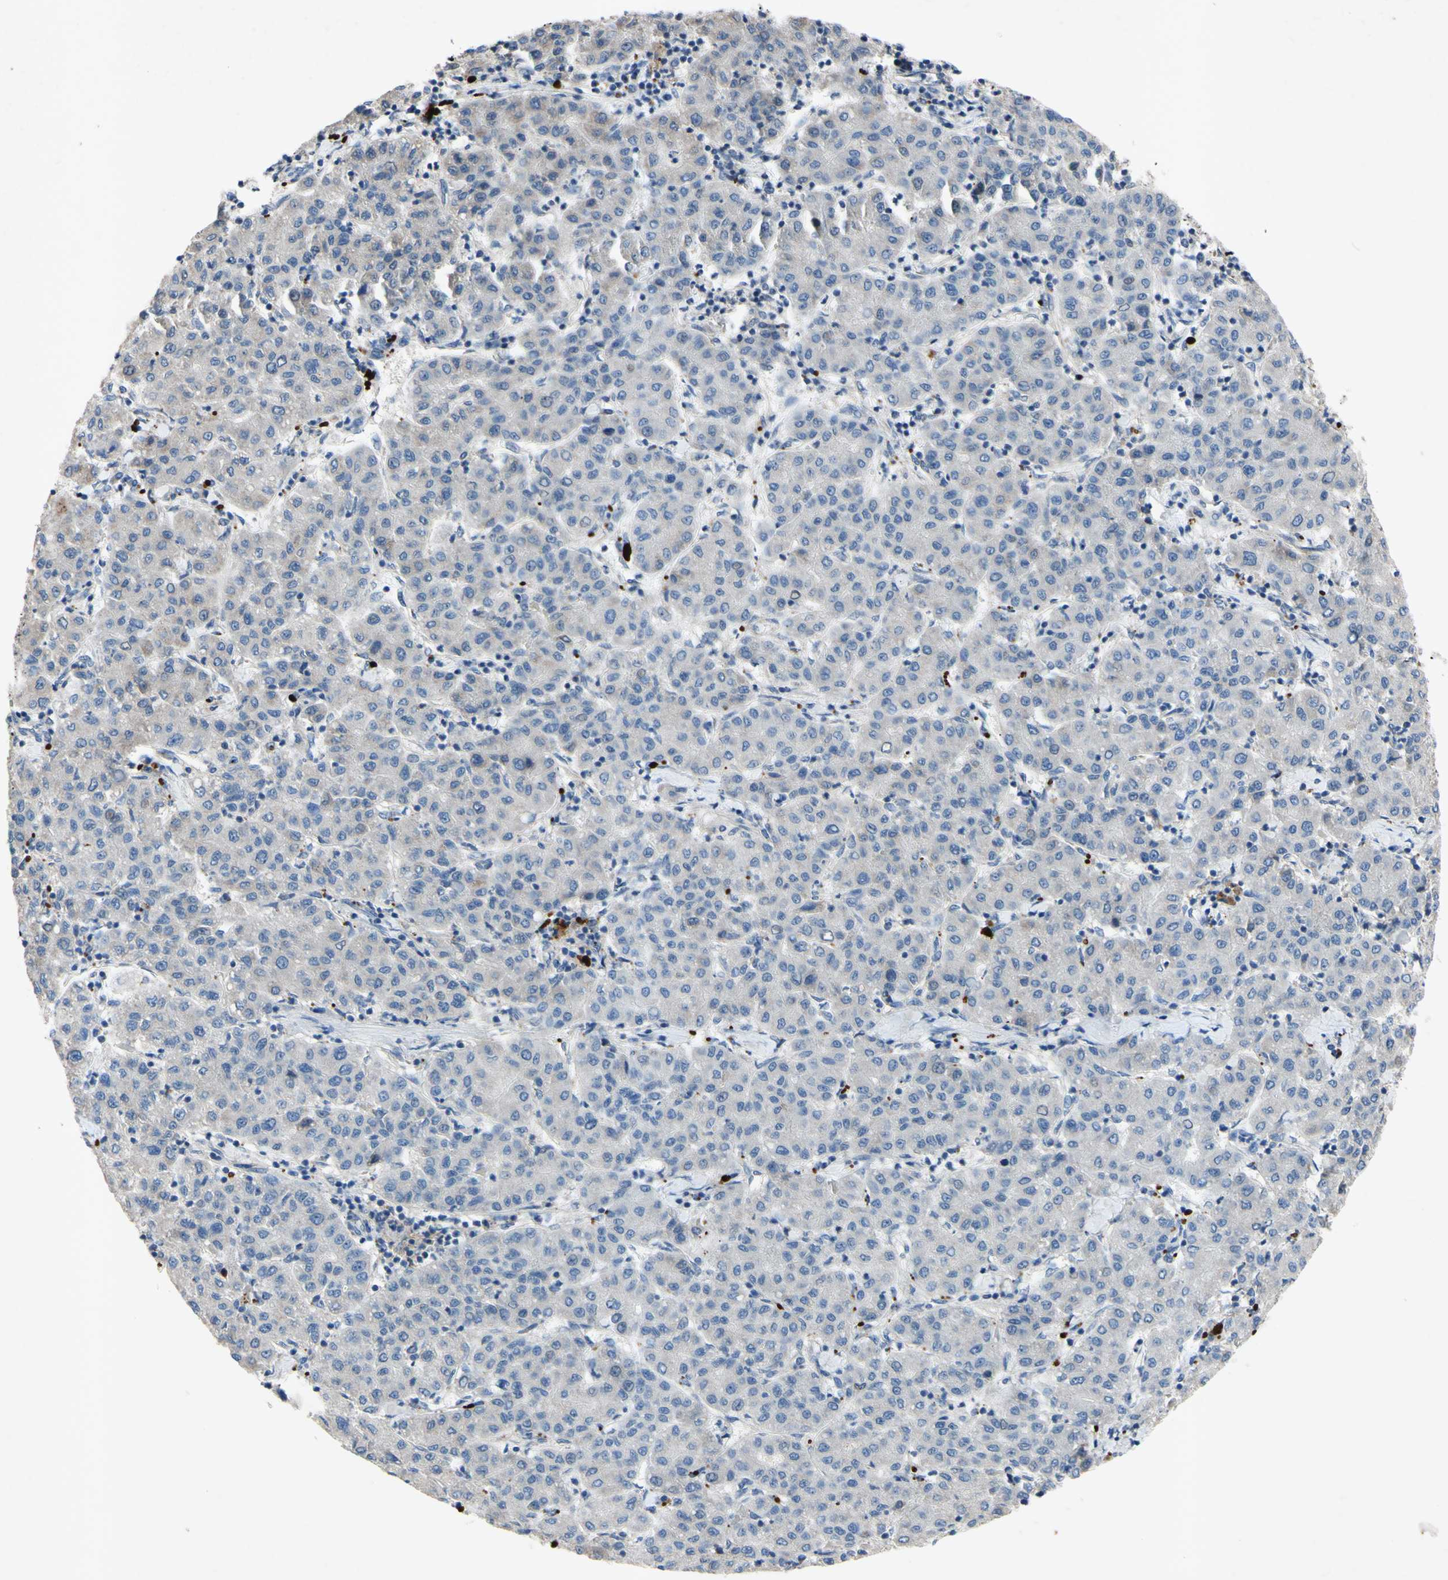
{"staining": {"intensity": "negative", "quantity": "none", "location": "none"}, "tissue": "liver cancer", "cell_type": "Tumor cells", "image_type": "cancer", "snomed": [{"axis": "morphology", "description": "Carcinoma, Hepatocellular, NOS"}, {"axis": "topography", "description": "Liver"}], "caption": "This is an immunohistochemistry histopathology image of human liver cancer. There is no staining in tumor cells.", "gene": "HILPDA", "patient": {"sex": "male", "age": 65}}